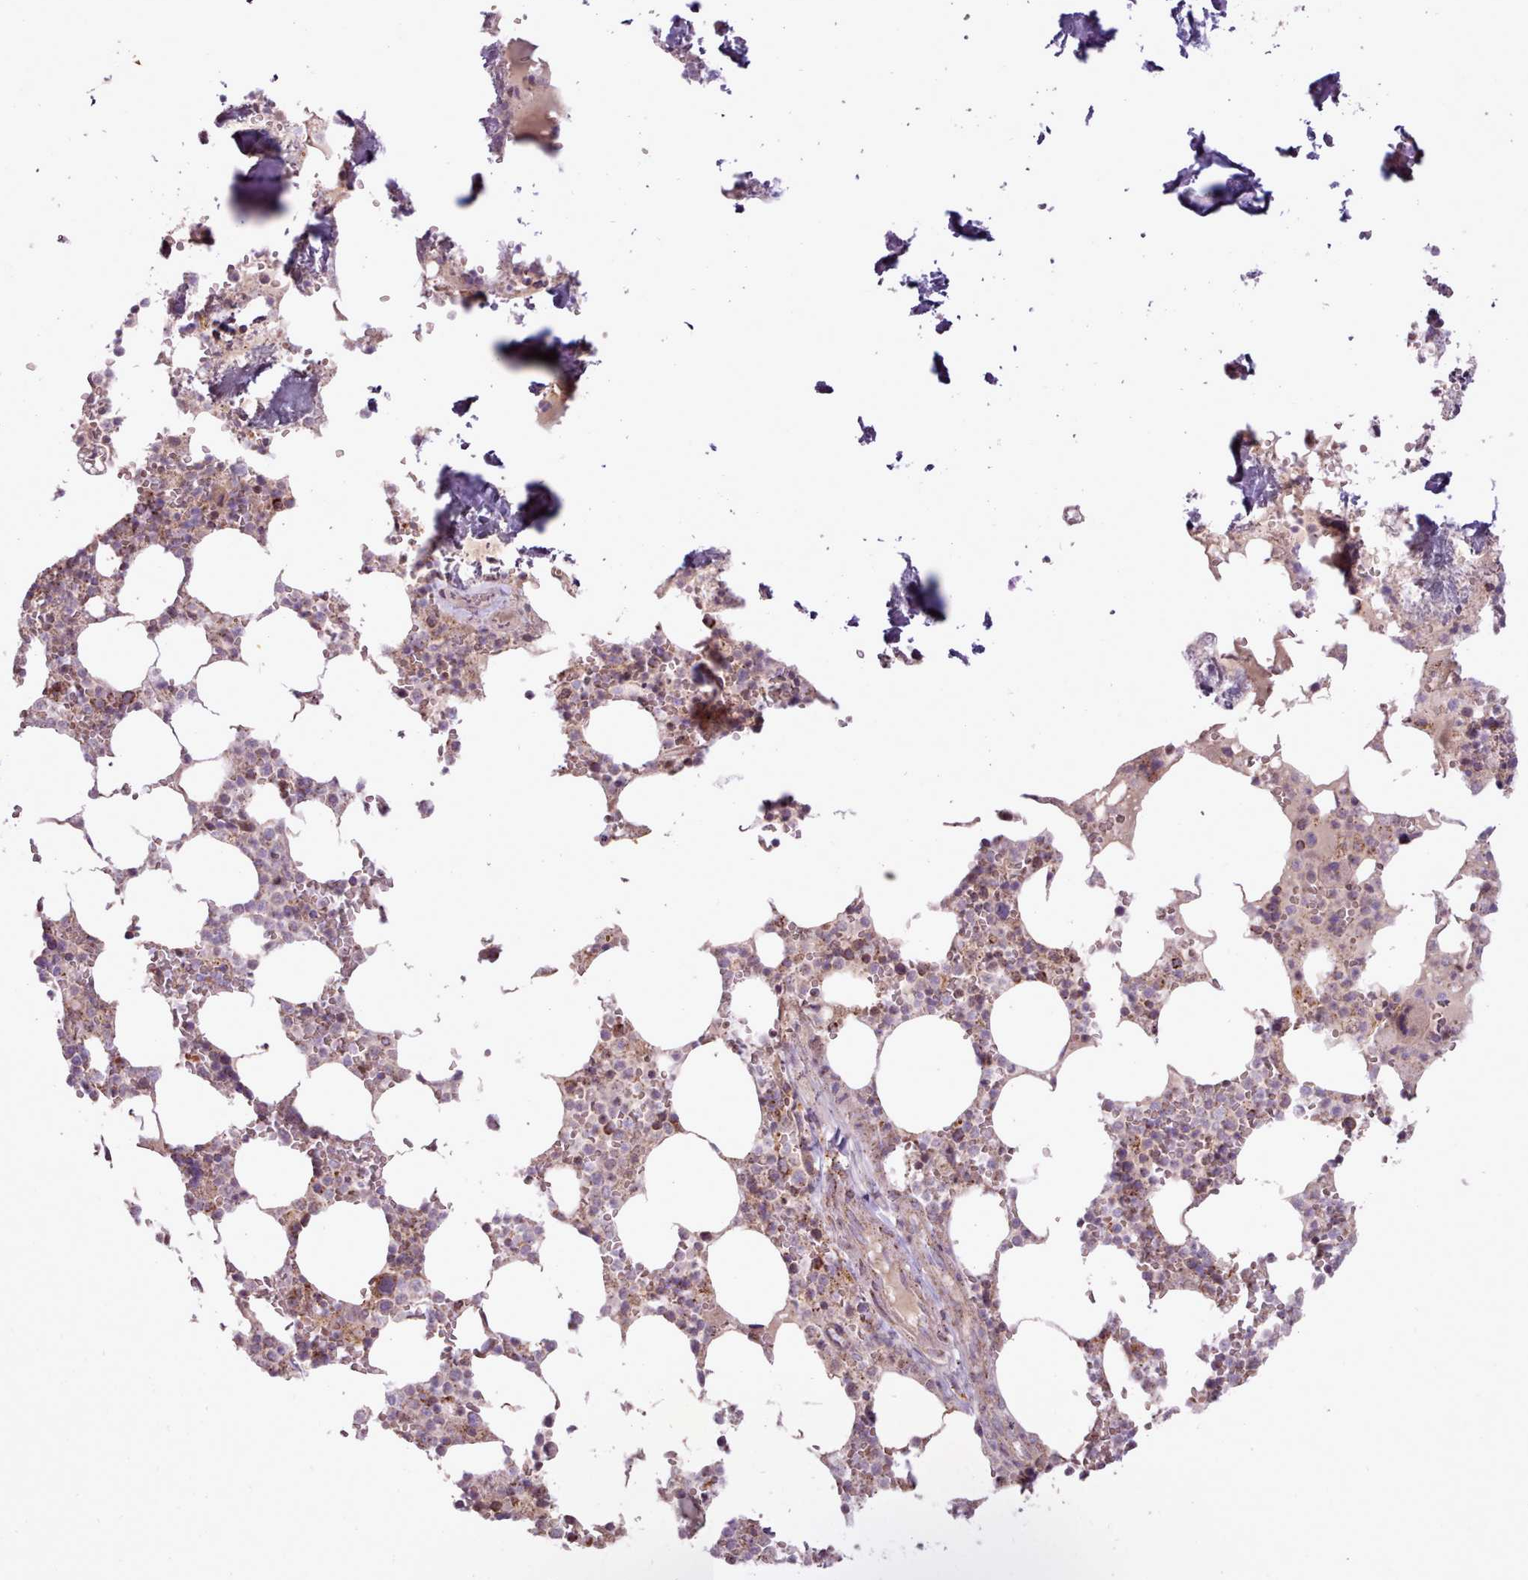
{"staining": {"intensity": "moderate", "quantity": "<25%", "location": "cytoplasmic/membranous"}, "tissue": "bone marrow", "cell_type": "Hematopoietic cells", "image_type": "normal", "snomed": [{"axis": "morphology", "description": "Normal tissue, NOS"}, {"axis": "topography", "description": "Bone marrow"}], "caption": "Hematopoietic cells show moderate cytoplasmic/membranous expression in about <25% of cells in benign bone marrow. (brown staining indicates protein expression, while blue staining denotes nuclei).", "gene": "LIN7C", "patient": {"sex": "male", "age": 64}}